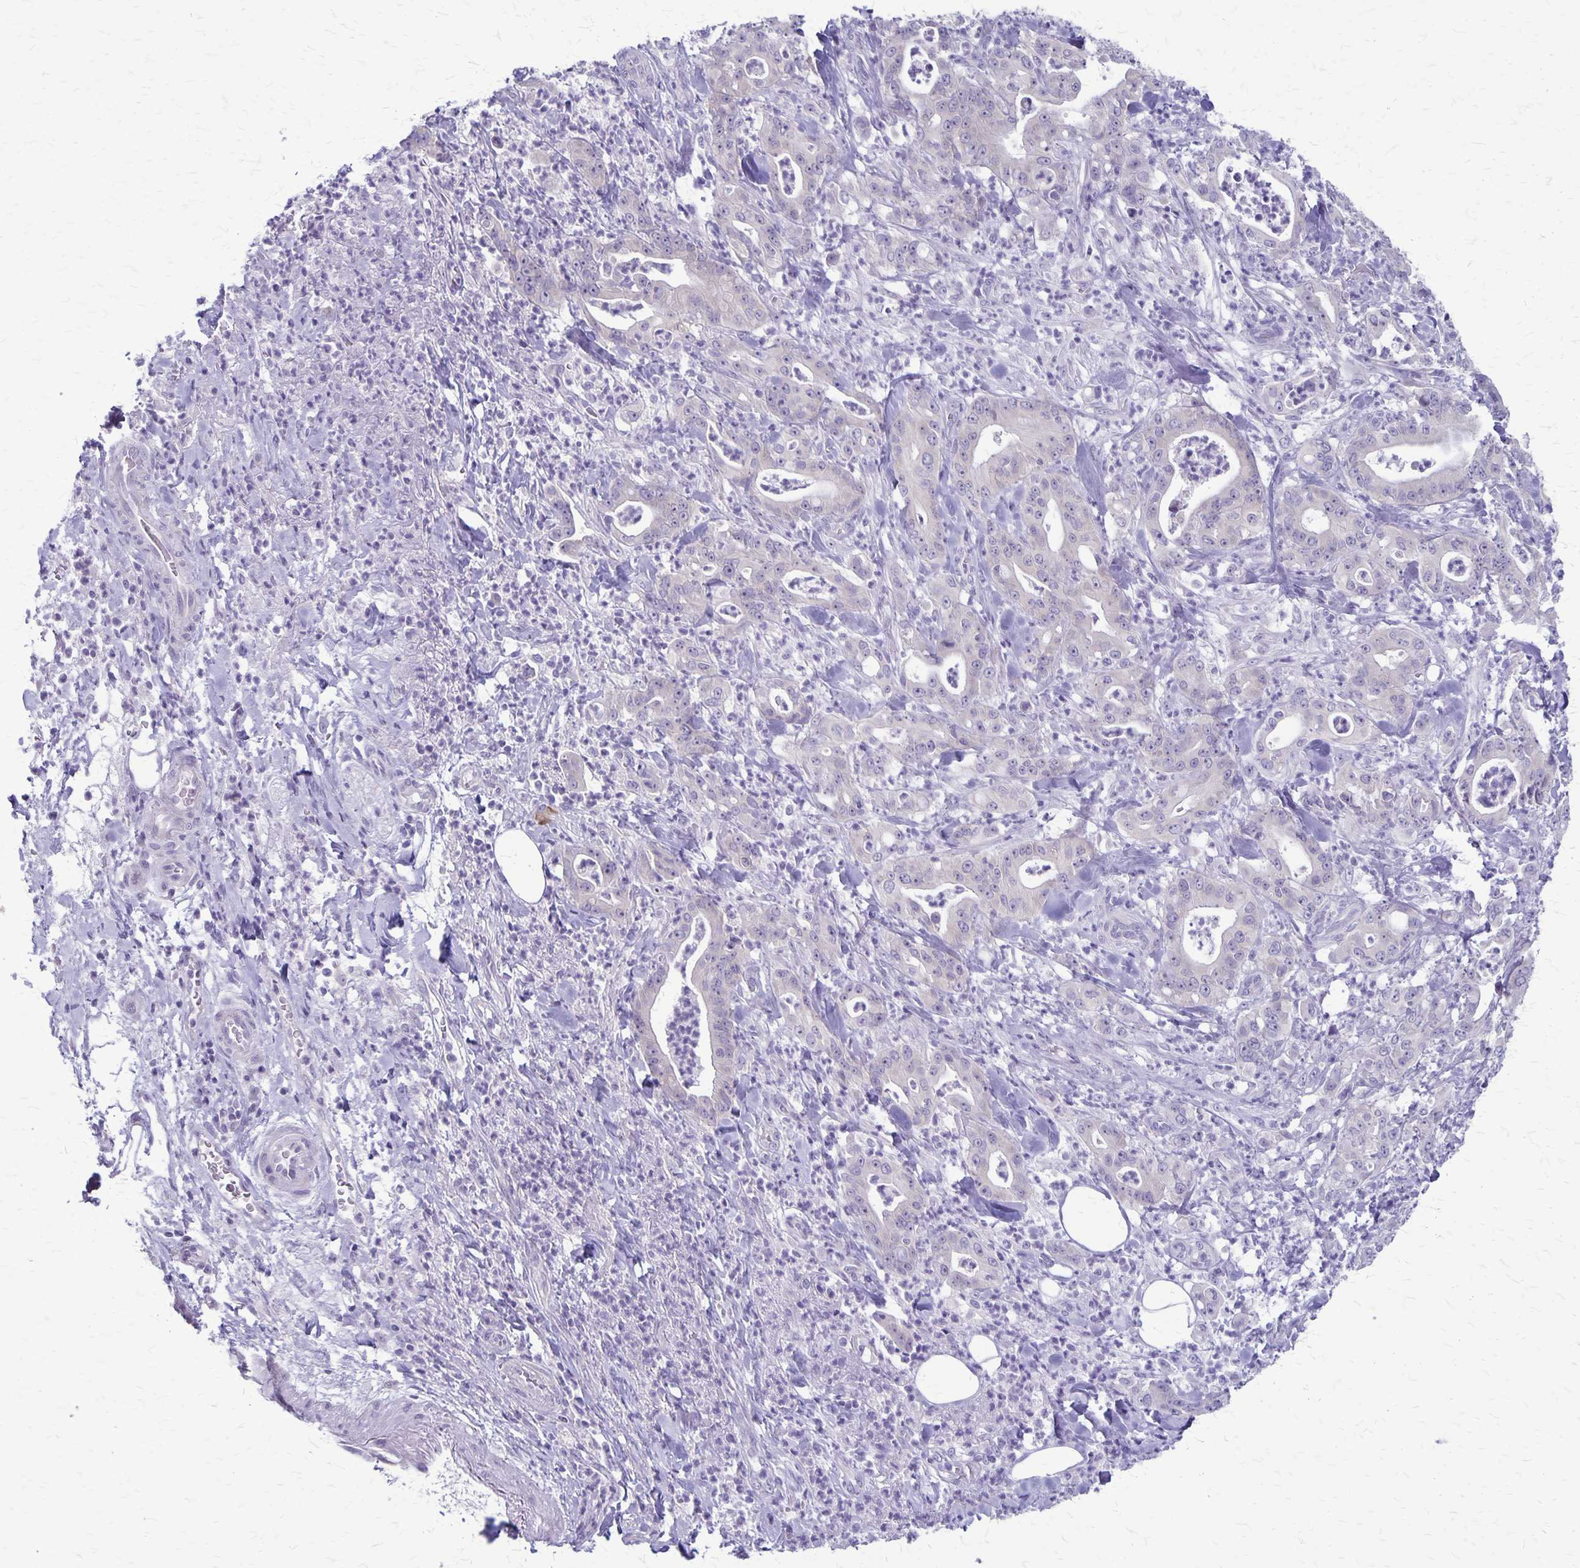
{"staining": {"intensity": "negative", "quantity": "none", "location": "none"}, "tissue": "pancreatic cancer", "cell_type": "Tumor cells", "image_type": "cancer", "snomed": [{"axis": "morphology", "description": "Adenocarcinoma, NOS"}, {"axis": "topography", "description": "Pancreas"}], "caption": "This micrograph is of pancreatic cancer (adenocarcinoma) stained with immunohistochemistry (IHC) to label a protein in brown with the nuclei are counter-stained blue. There is no positivity in tumor cells.", "gene": "PLXNB3", "patient": {"sex": "male", "age": 71}}